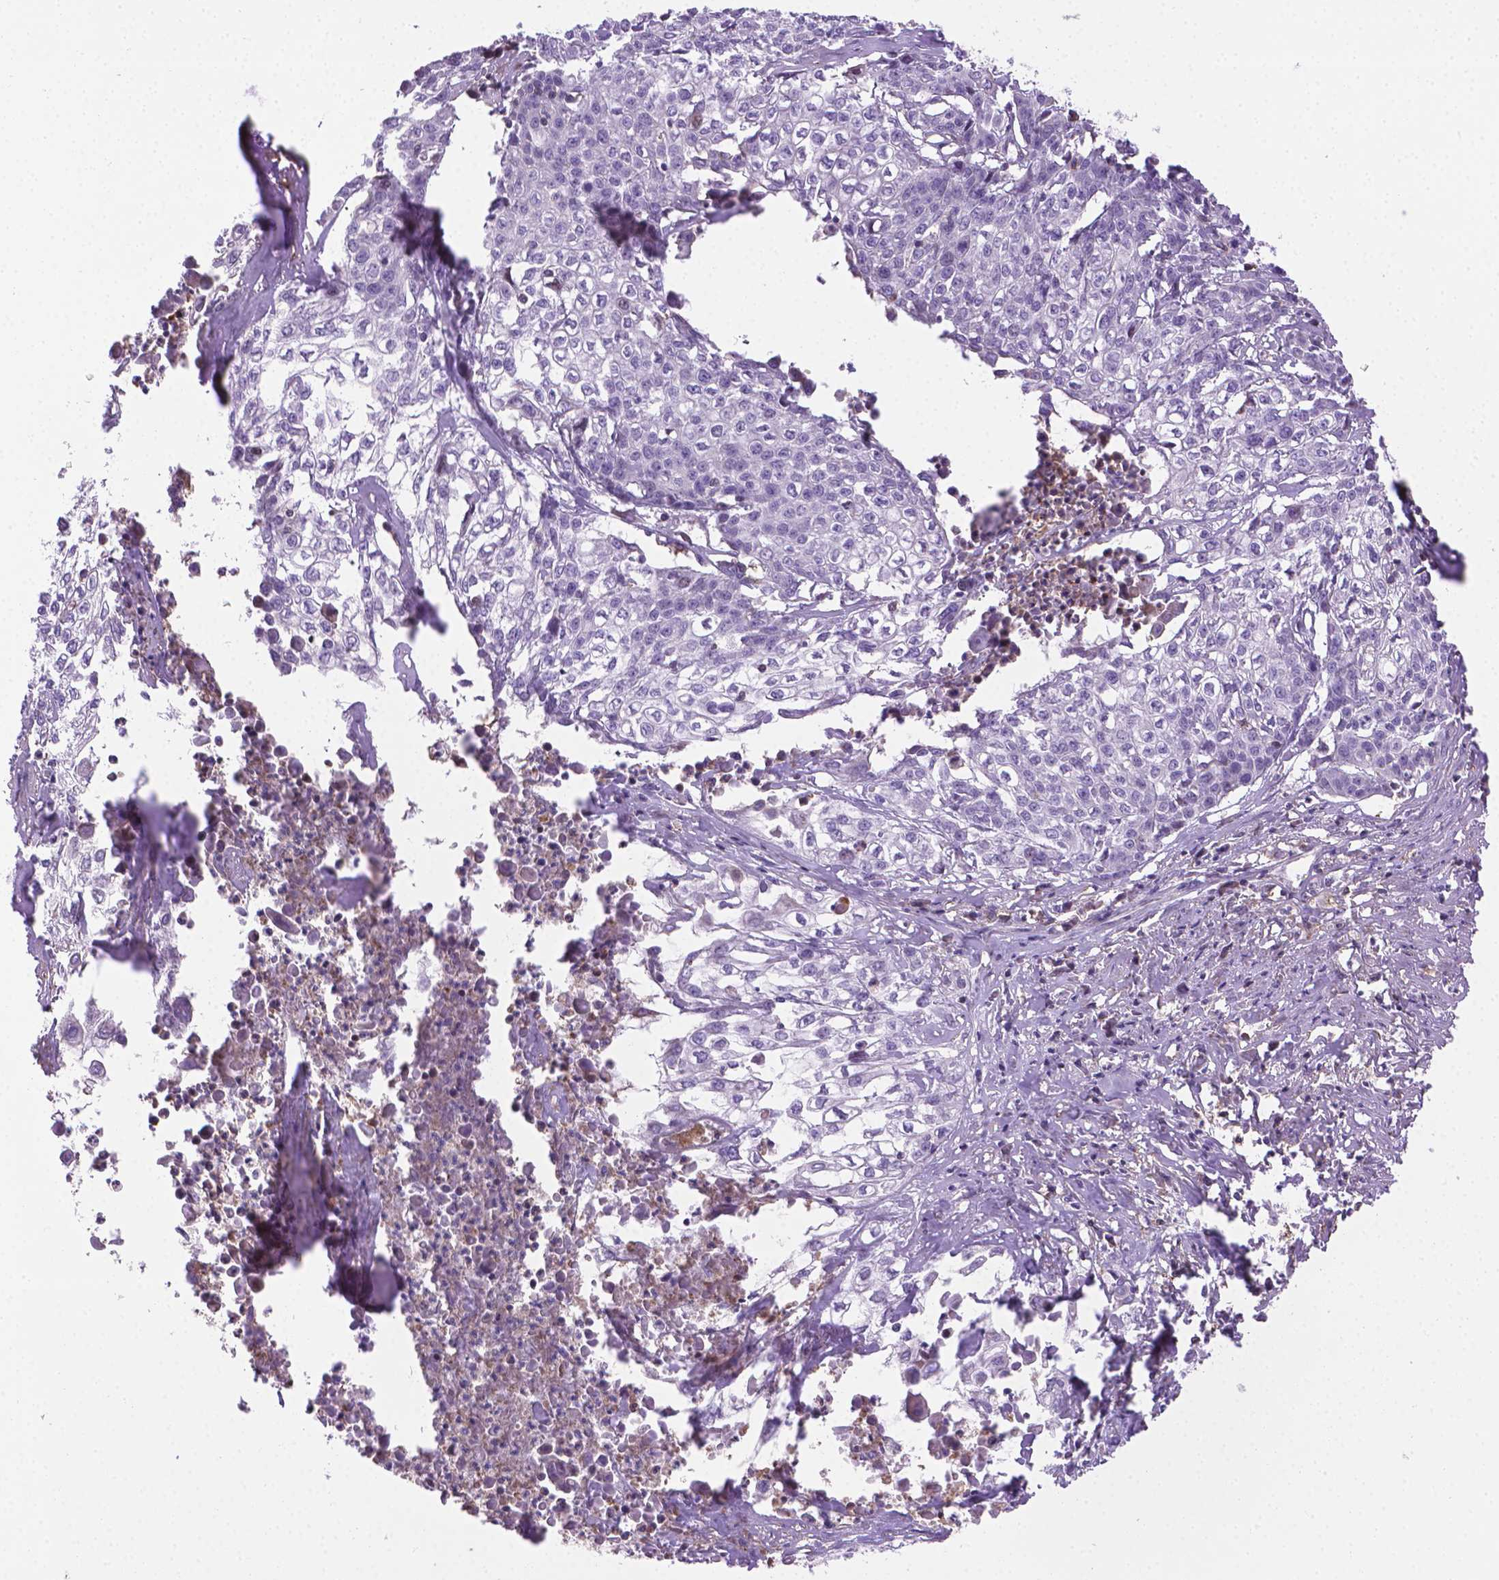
{"staining": {"intensity": "negative", "quantity": "none", "location": "none"}, "tissue": "cervical cancer", "cell_type": "Tumor cells", "image_type": "cancer", "snomed": [{"axis": "morphology", "description": "Squamous cell carcinoma, NOS"}, {"axis": "topography", "description": "Cervix"}], "caption": "Protein analysis of cervical cancer shows no significant positivity in tumor cells.", "gene": "ACAD10", "patient": {"sex": "female", "age": 39}}